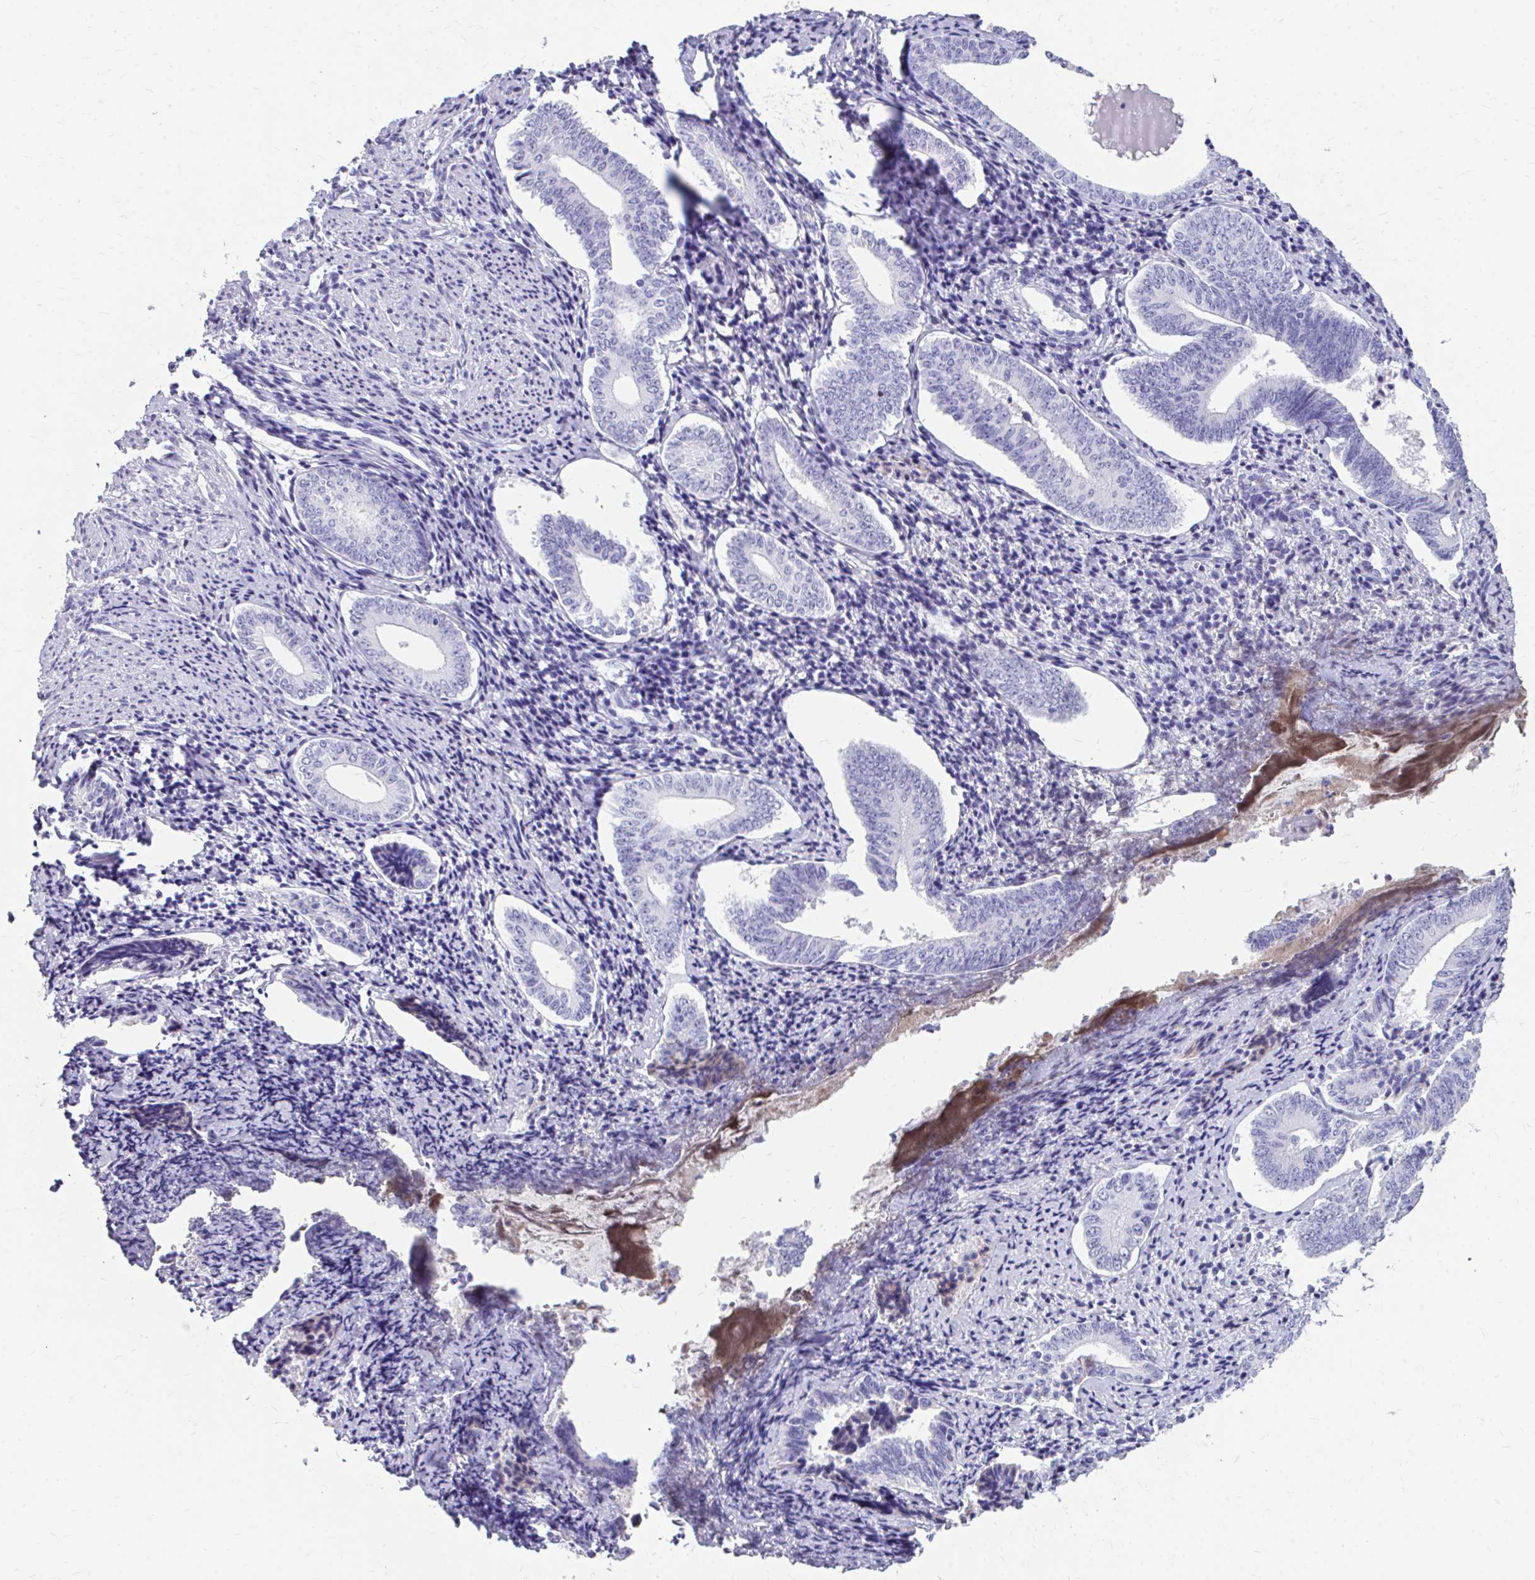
{"staining": {"intensity": "negative", "quantity": "none", "location": "none"}, "tissue": "cervical cancer", "cell_type": "Tumor cells", "image_type": "cancer", "snomed": [{"axis": "morphology", "description": "Squamous cell carcinoma, NOS"}, {"axis": "topography", "description": "Cervix"}], "caption": "Protein analysis of cervical squamous cell carcinoma displays no significant expression in tumor cells. (IHC, brightfield microscopy, high magnification).", "gene": "CFH", "patient": {"sex": "female", "age": 59}}